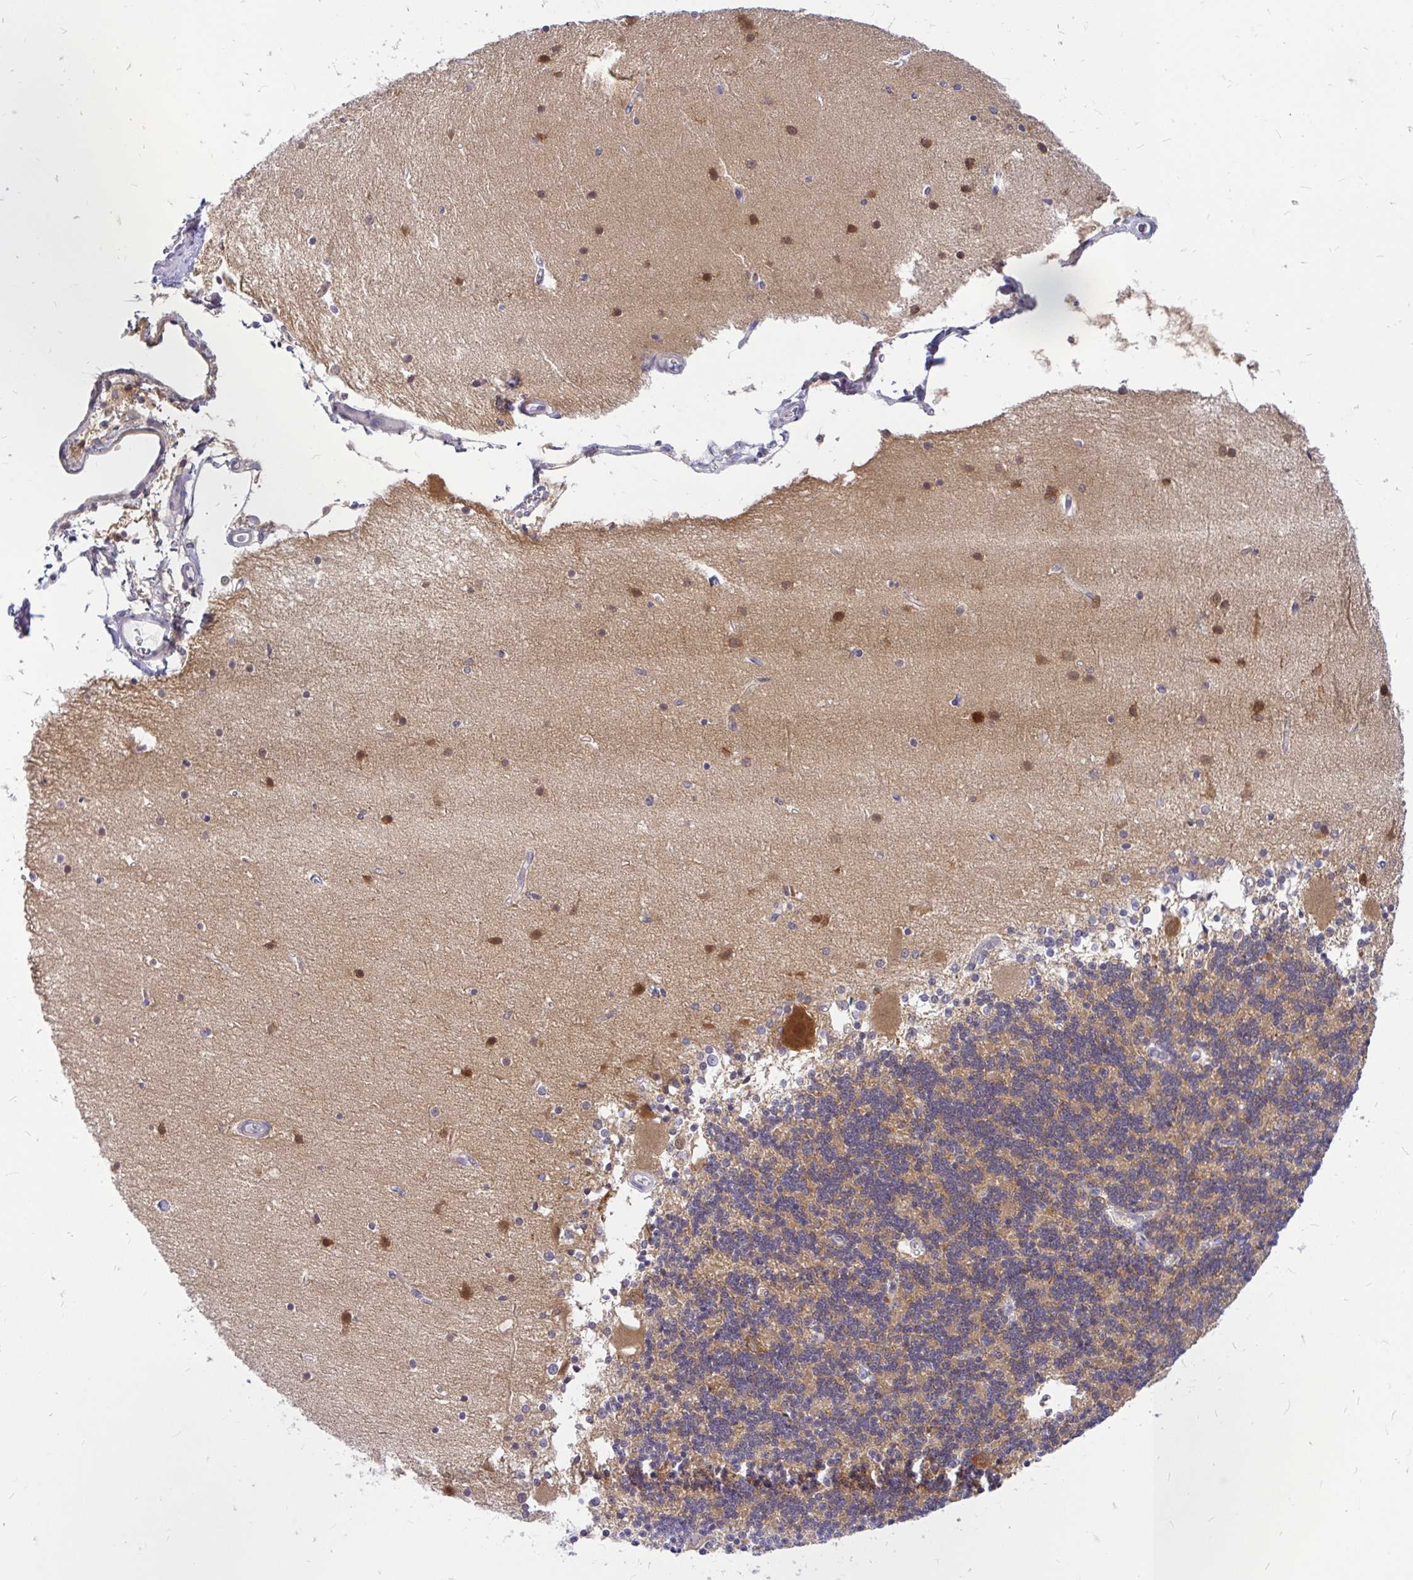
{"staining": {"intensity": "moderate", "quantity": "25%-75%", "location": "cytoplasmic/membranous"}, "tissue": "cerebellum", "cell_type": "Cells in granular layer", "image_type": "normal", "snomed": [{"axis": "morphology", "description": "Normal tissue, NOS"}, {"axis": "topography", "description": "Cerebellum"}], "caption": "A photomicrograph of human cerebellum stained for a protein exhibits moderate cytoplasmic/membranous brown staining in cells in granular layer.", "gene": "MAP1LC3A", "patient": {"sex": "female", "age": 54}}